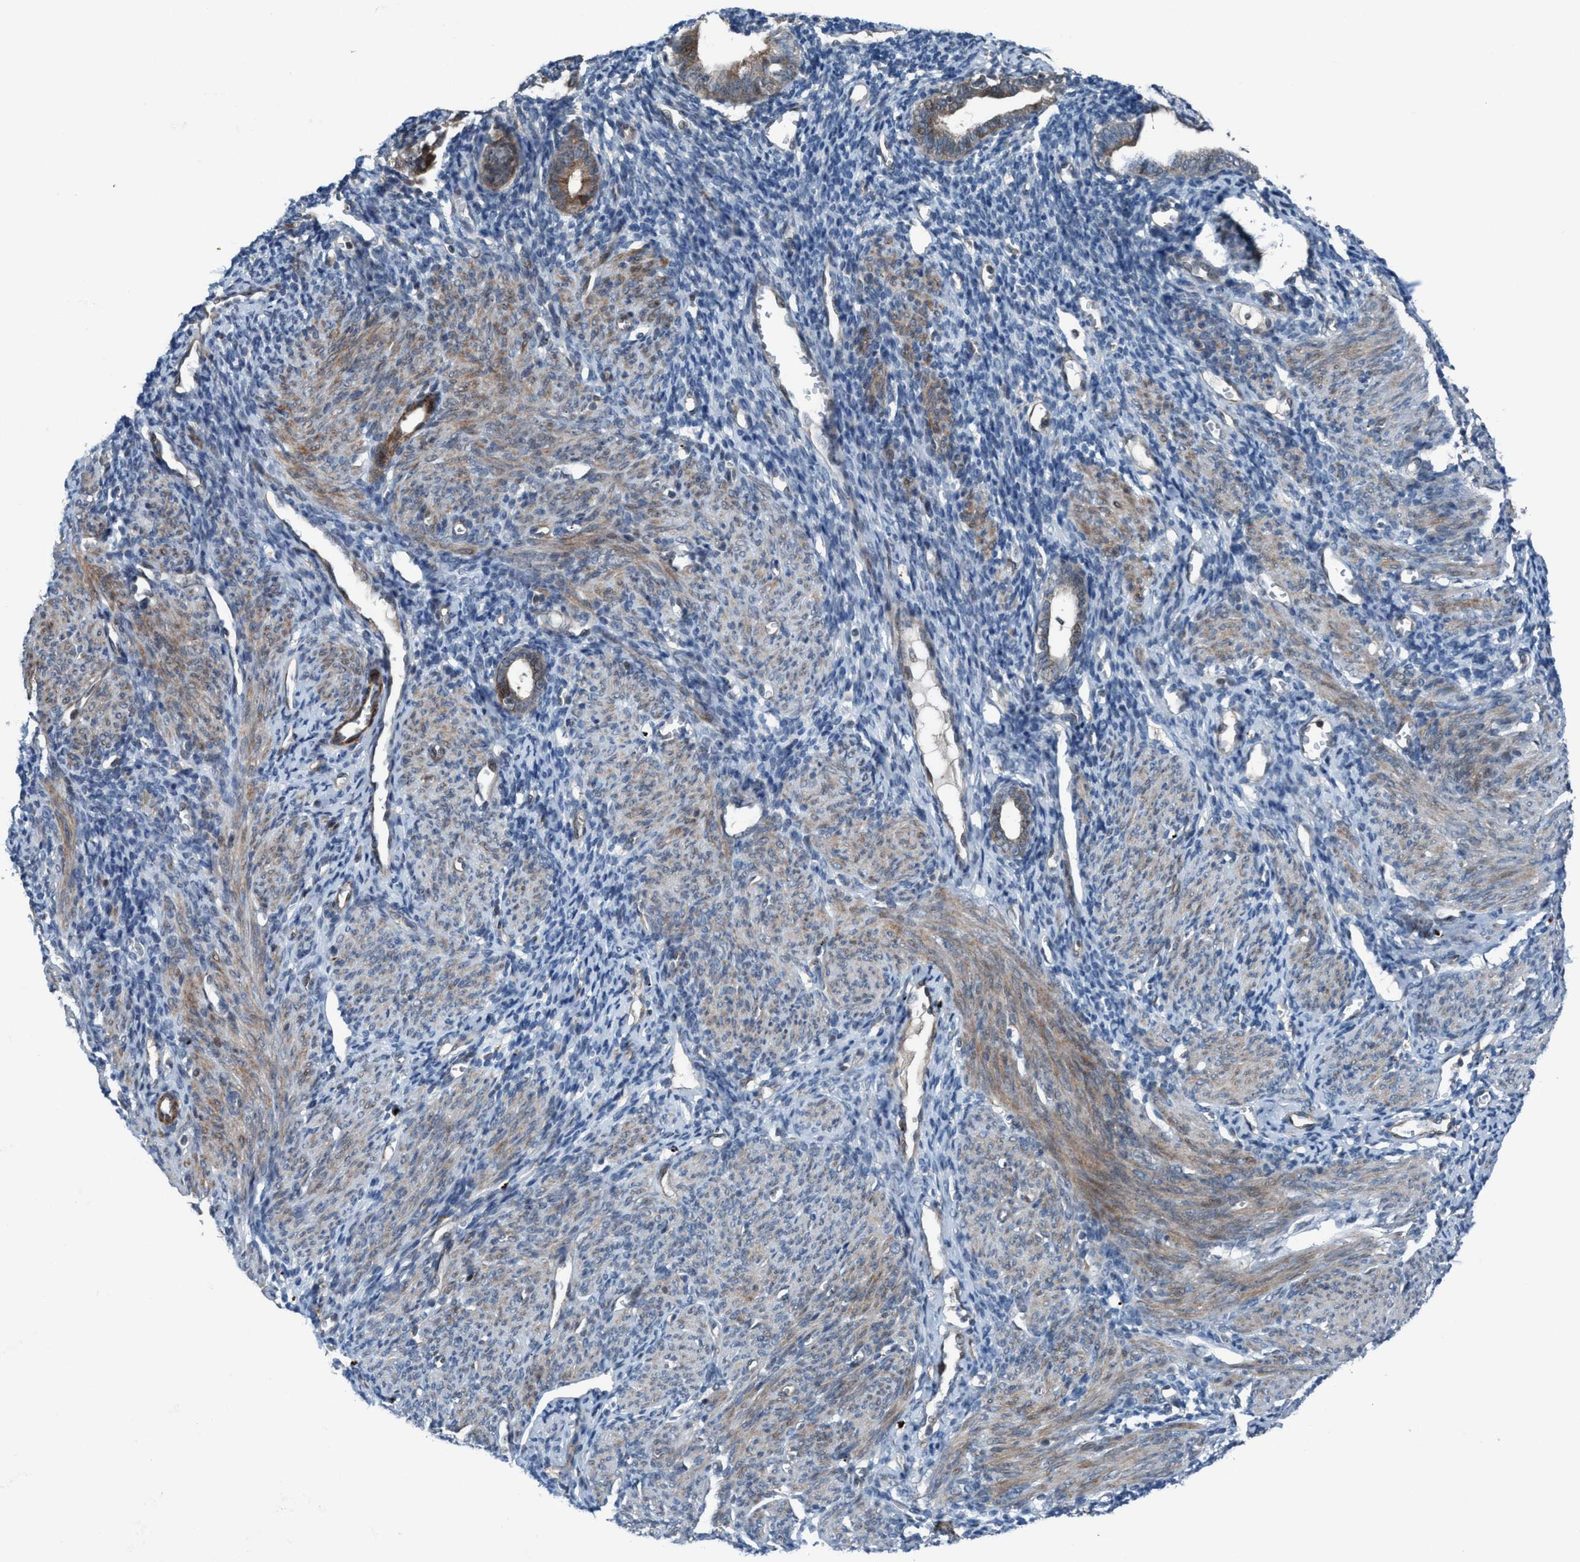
{"staining": {"intensity": "weak", "quantity": "25%-75%", "location": "cytoplasmic/membranous"}, "tissue": "endometrium", "cell_type": "Cells in endometrial stroma", "image_type": "normal", "snomed": [{"axis": "morphology", "description": "Normal tissue, NOS"}, {"axis": "morphology", "description": "Adenocarcinoma, NOS"}, {"axis": "topography", "description": "Endometrium"}], "caption": "There is low levels of weak cytoplasmic/membranous positivity in cells in endometrial stroma of benign endometrium, as demonstrated by immunohistochemical staining (brown color).", "gene": "NISCH", "patient": {"sex": "female", "age": 57}}